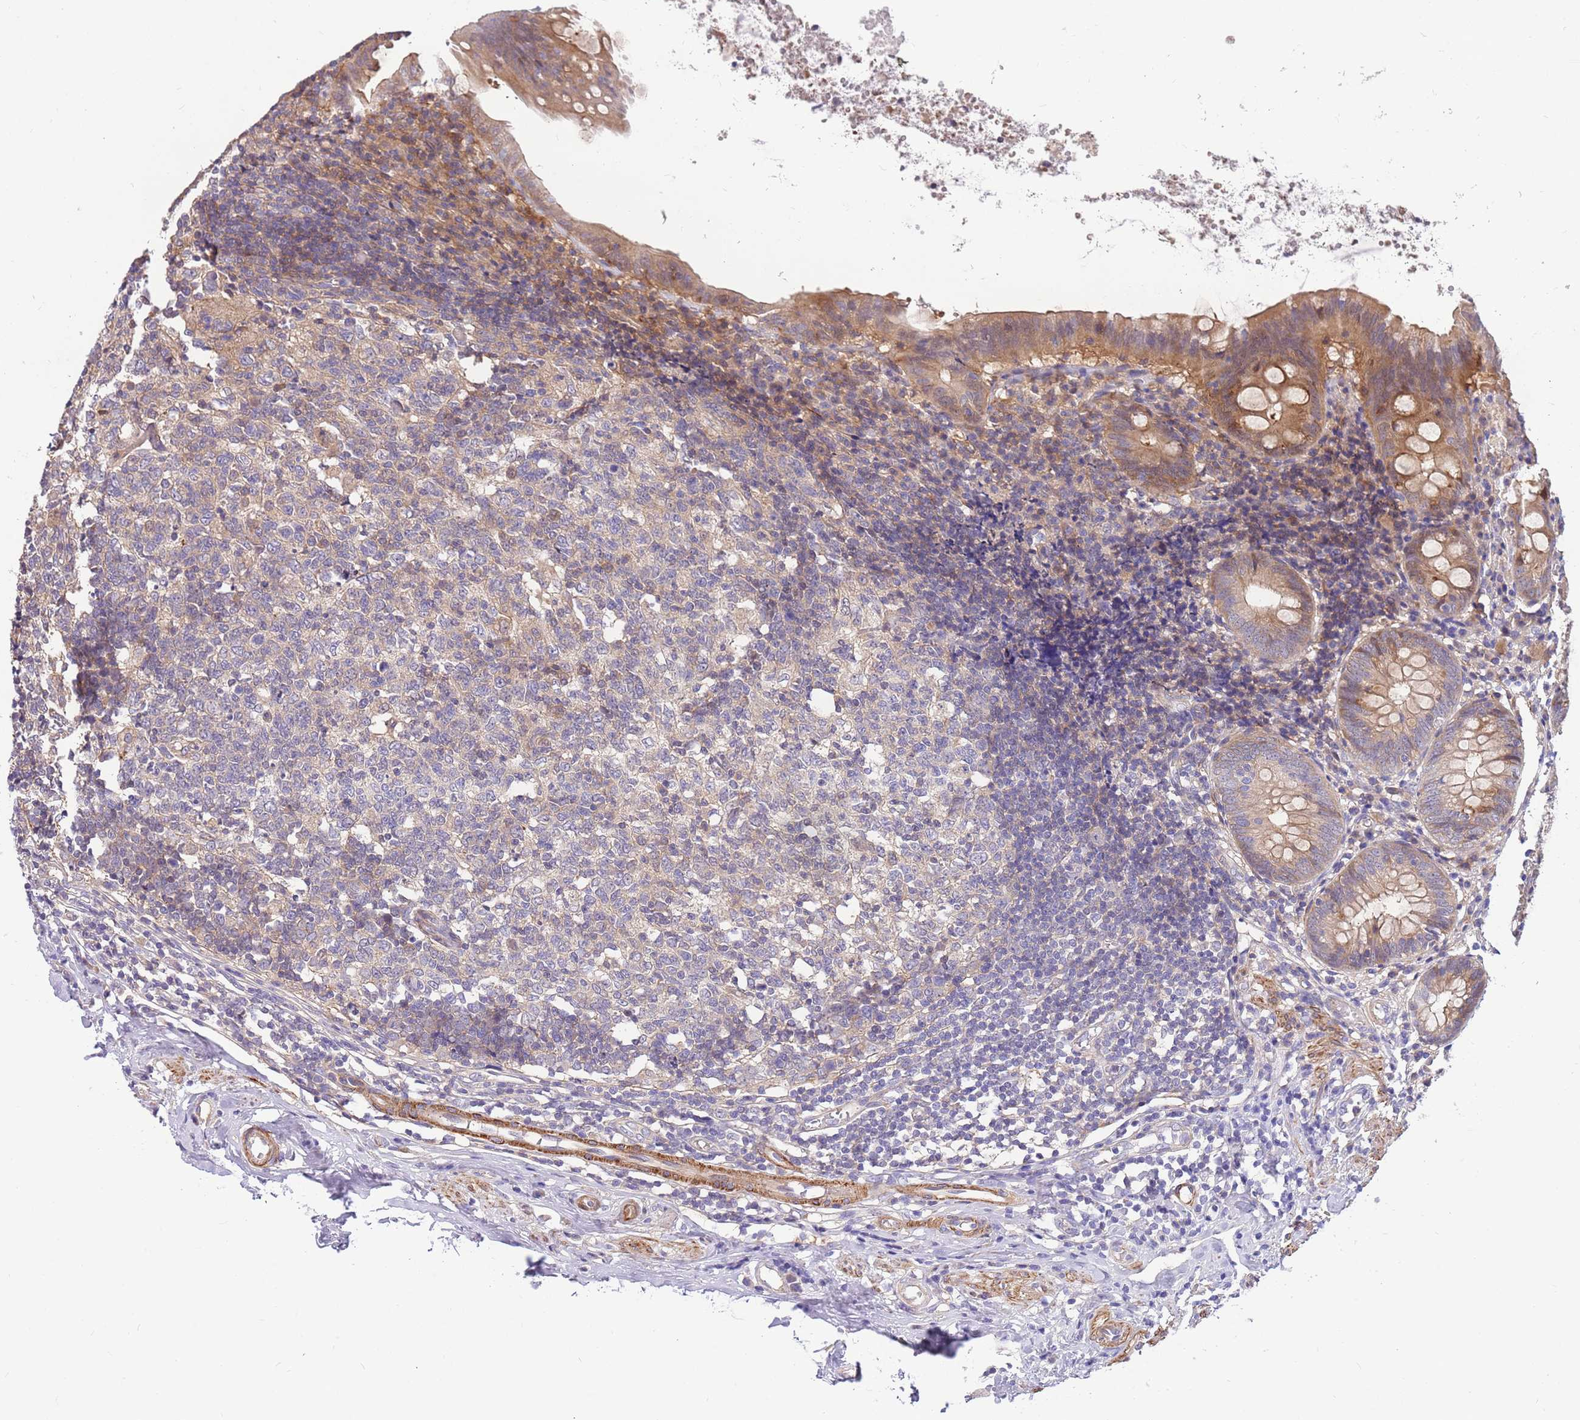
{"staining": {"intensity": "moderate", "quantity": ">75%", "location": "cytoplasmic/membranous"}, "tissue": "appendix", "cell_type": "Glandular cells", "image_type": "normal", "snomed": [{"axis": "morphology", "description": "Normal tissue, NOS"}, {"axis": "topography", "description": "Appendix"}], "caption": "Immunohistochemistry (IHC) of normal human appendix displays medium levels of moderate cytoplasmic/membranous staining in about >75% of glandular cells. Immunohistochemistry (IHC) stains the protein of interest in brown and the nuclei are stained blue.", "gene": "MVD", "patient": {"sex": "female", "age": 54}}